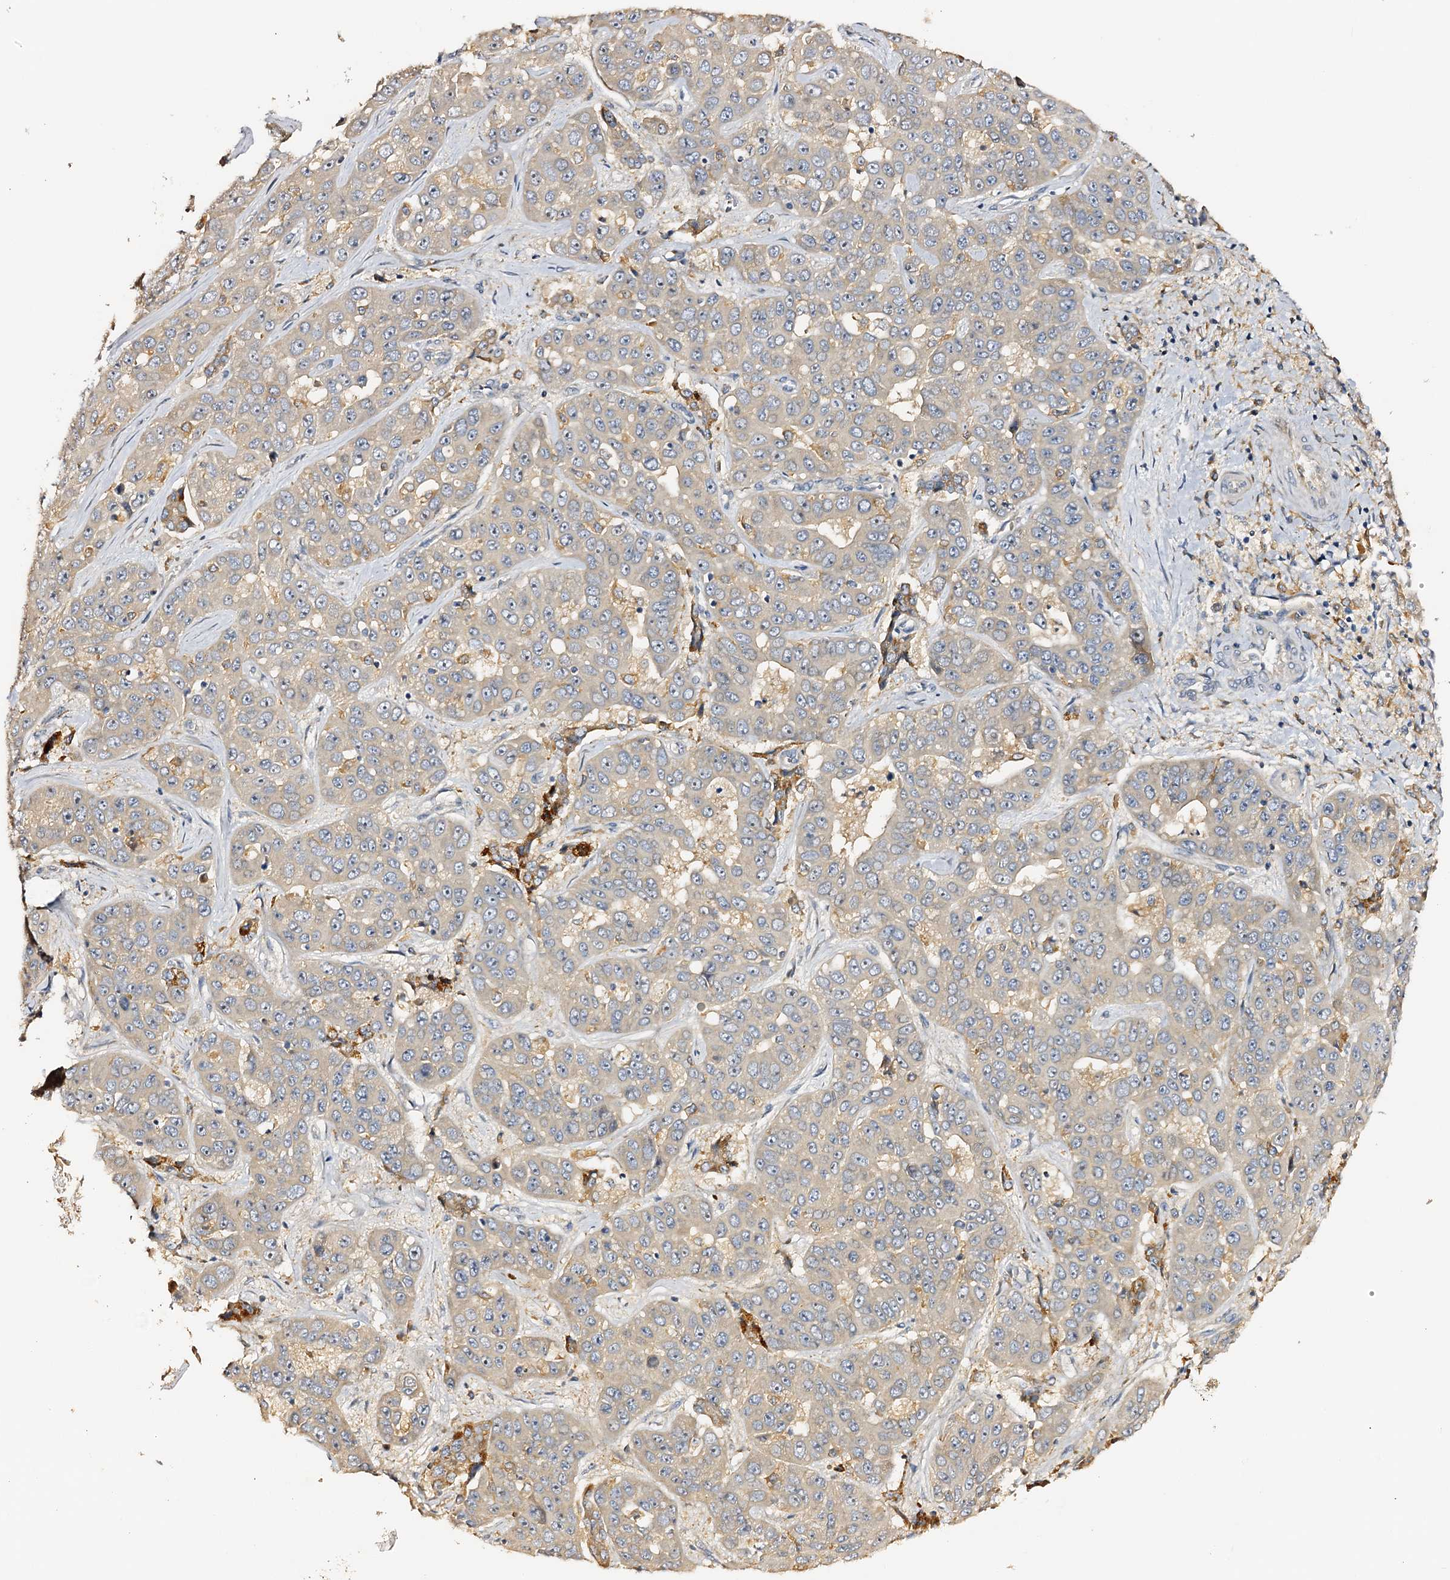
{"staining": {"intensity": "negative", "quantity": "none", "location": "none"}, "tissue": "liver cancer", "cell_type": "Tumor cells", "image_type": "cancer", "snomed": [{"axis": "morphology", "description": "Cholangiocarcinoma"}, {"axis": "topography", "description": "Liver"}], "caption": "The immunohistochemistry (IHC) histopathology image has no significant positivity in tumor cells of liver cancer tissue.", "gene": "DMXL2", "patient": {"sex": "female", "age": 52}}